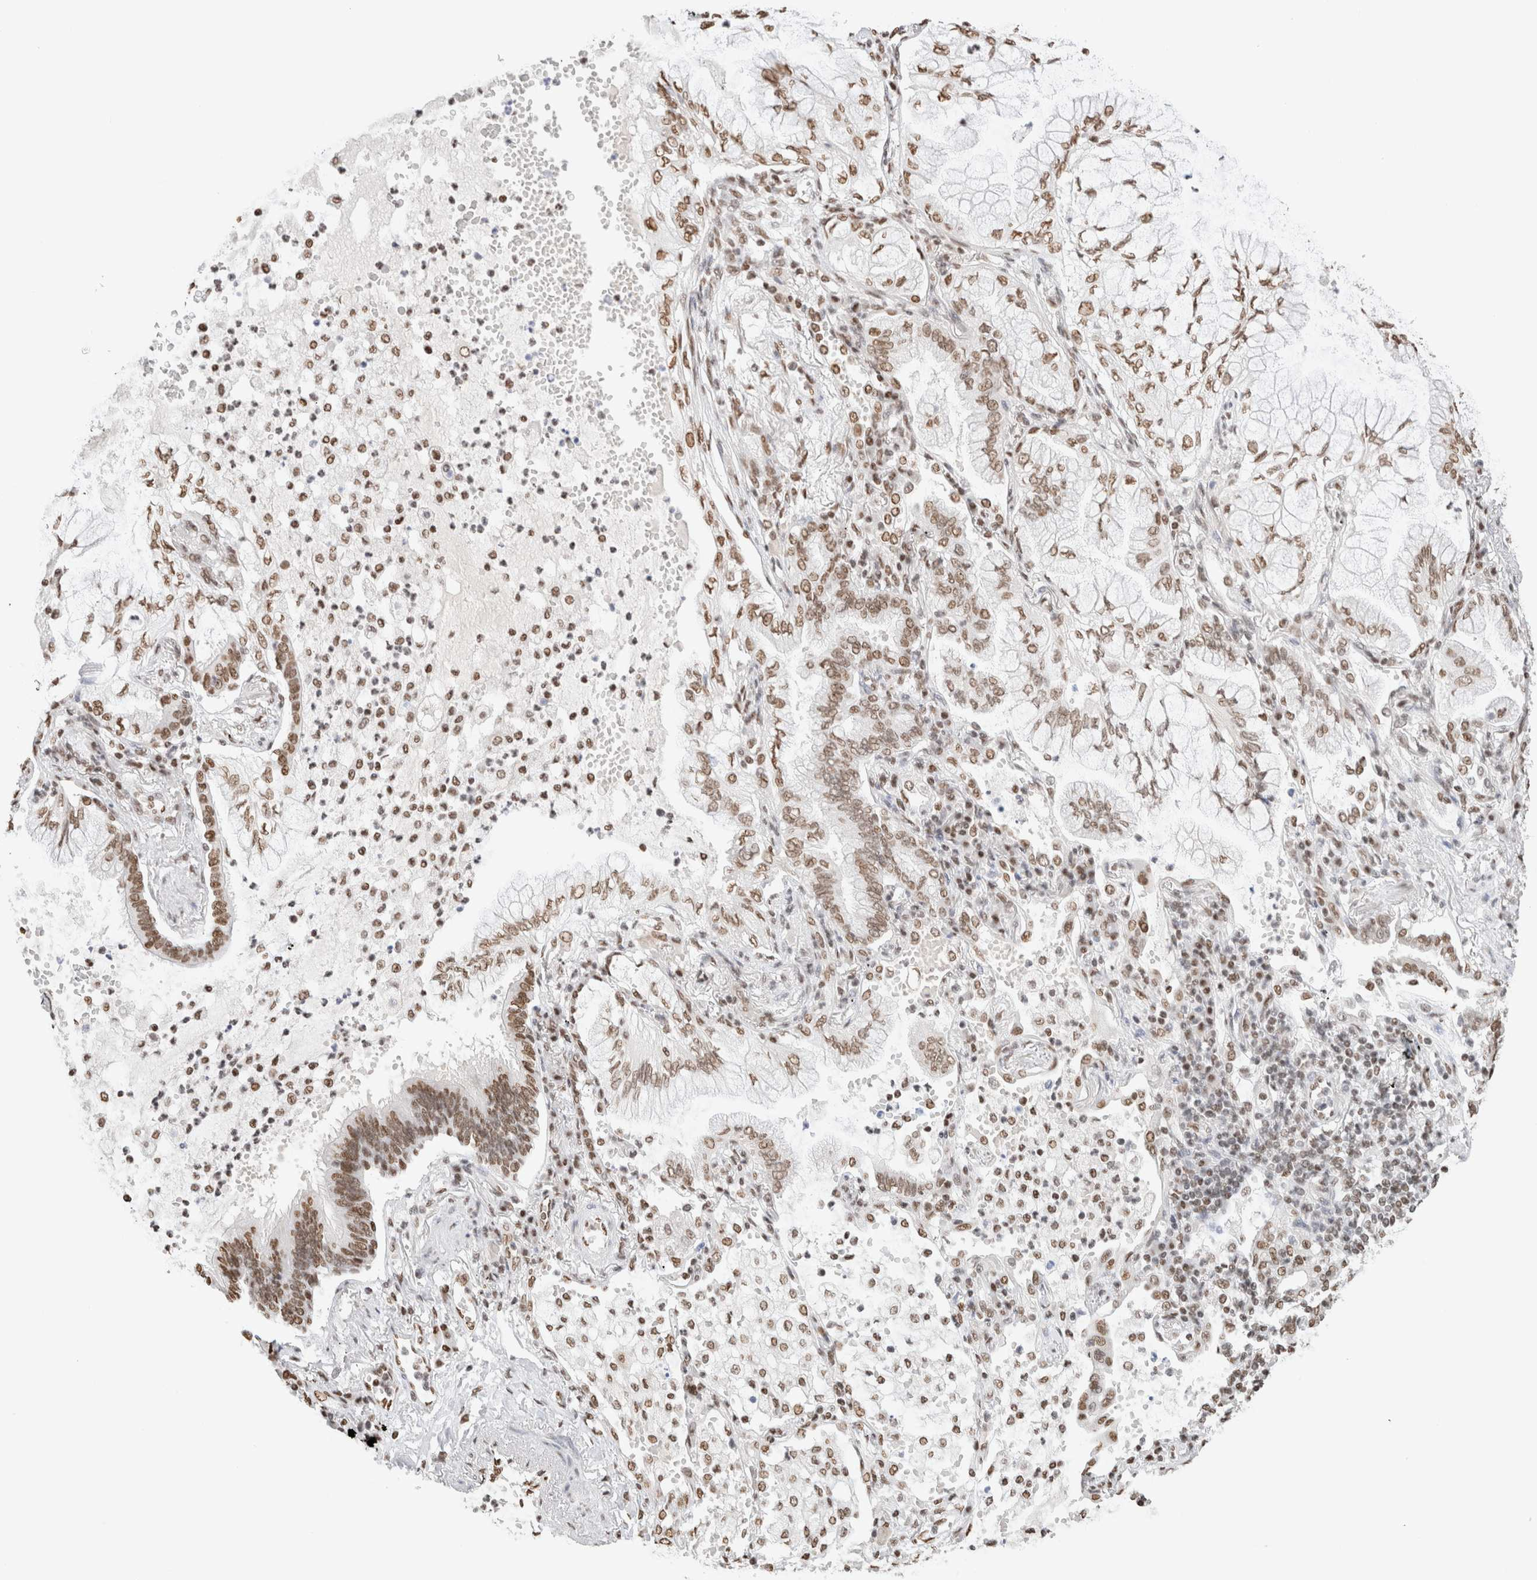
{"staining": {"intensity": "moderate", "quantity": ">75%", "location": "nuclear"}, "tissue": "lung cancer", "cell_type": "Tumor cells", "image_type": "cancer", "snomed": [{"axis": "morphology", "description": "Adenocarcinoma, NOS"}, {"axis": "topography", "description": "Lung"}], "caption": "This histopathology image displays immunohistochemistry staining of human lung cancer (adenocarcinoma), with medium moderate nuclear positivity in approximately >75% of tumor cells.", "gene": "SUPT3H", "patient": {"sex": "female", "age": 70}}